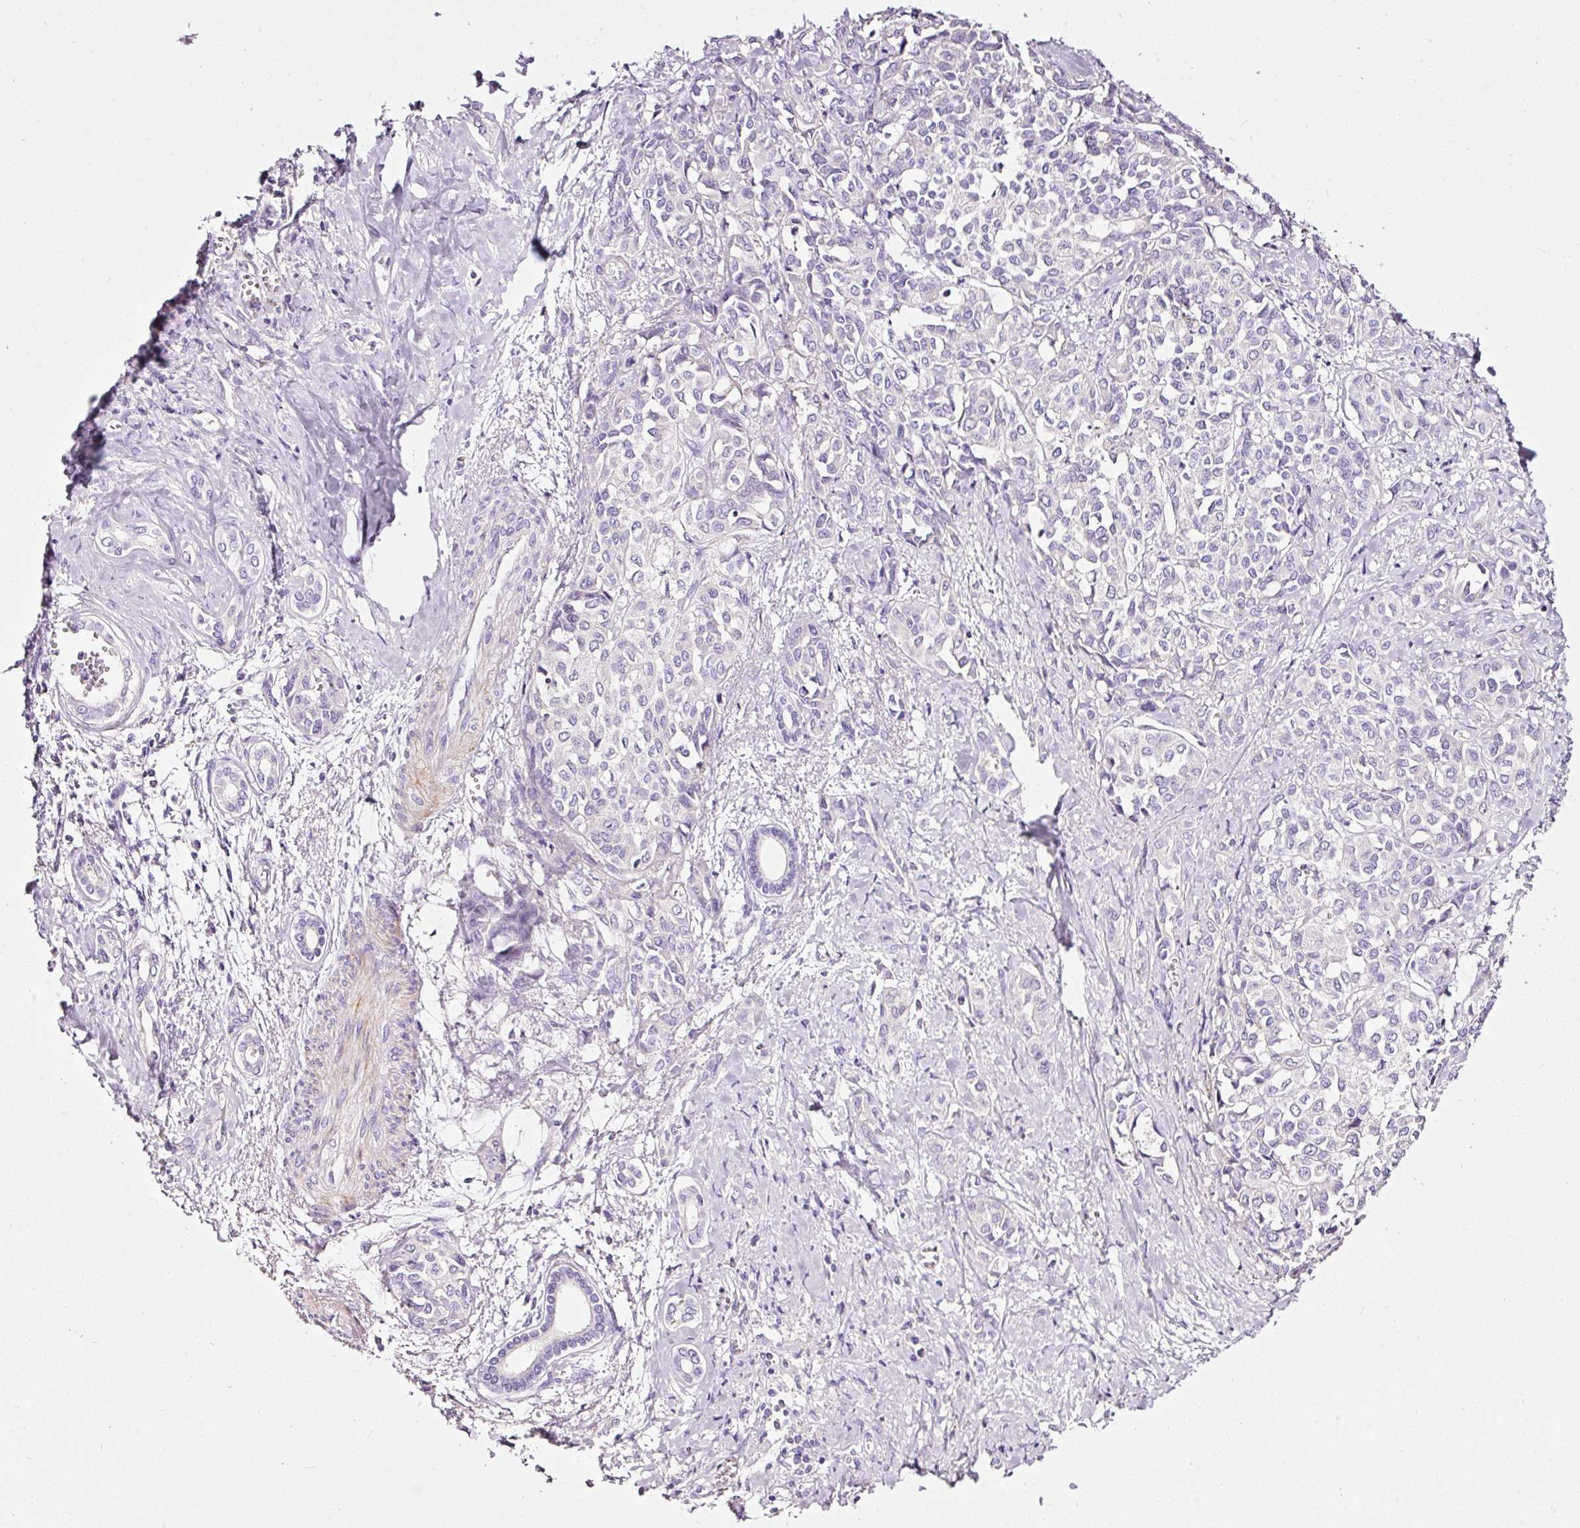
{"staining": {"intensity": "negative", "quantity": "none", "location": "none"}, "tissue": "liver cancer", "cell_type": "Tumor cells", "image_type": "cancer", "snomed": [{"axis": "morphology", "description": "Cholangiocarcinoma"}, {"axis": "topography", "description": "Liver"}], "caption": "A histopathology image of human cholangiocarcinoma (liver) is negative for staining in tumor cells. The staining is performed using DAB (3,3'-diaminobenzidine) brown chromogen with nuclei counter-stained in using hematoxylin.", "gene": "CYB561A3", "patient": {"sex": "female", "age": 77}}